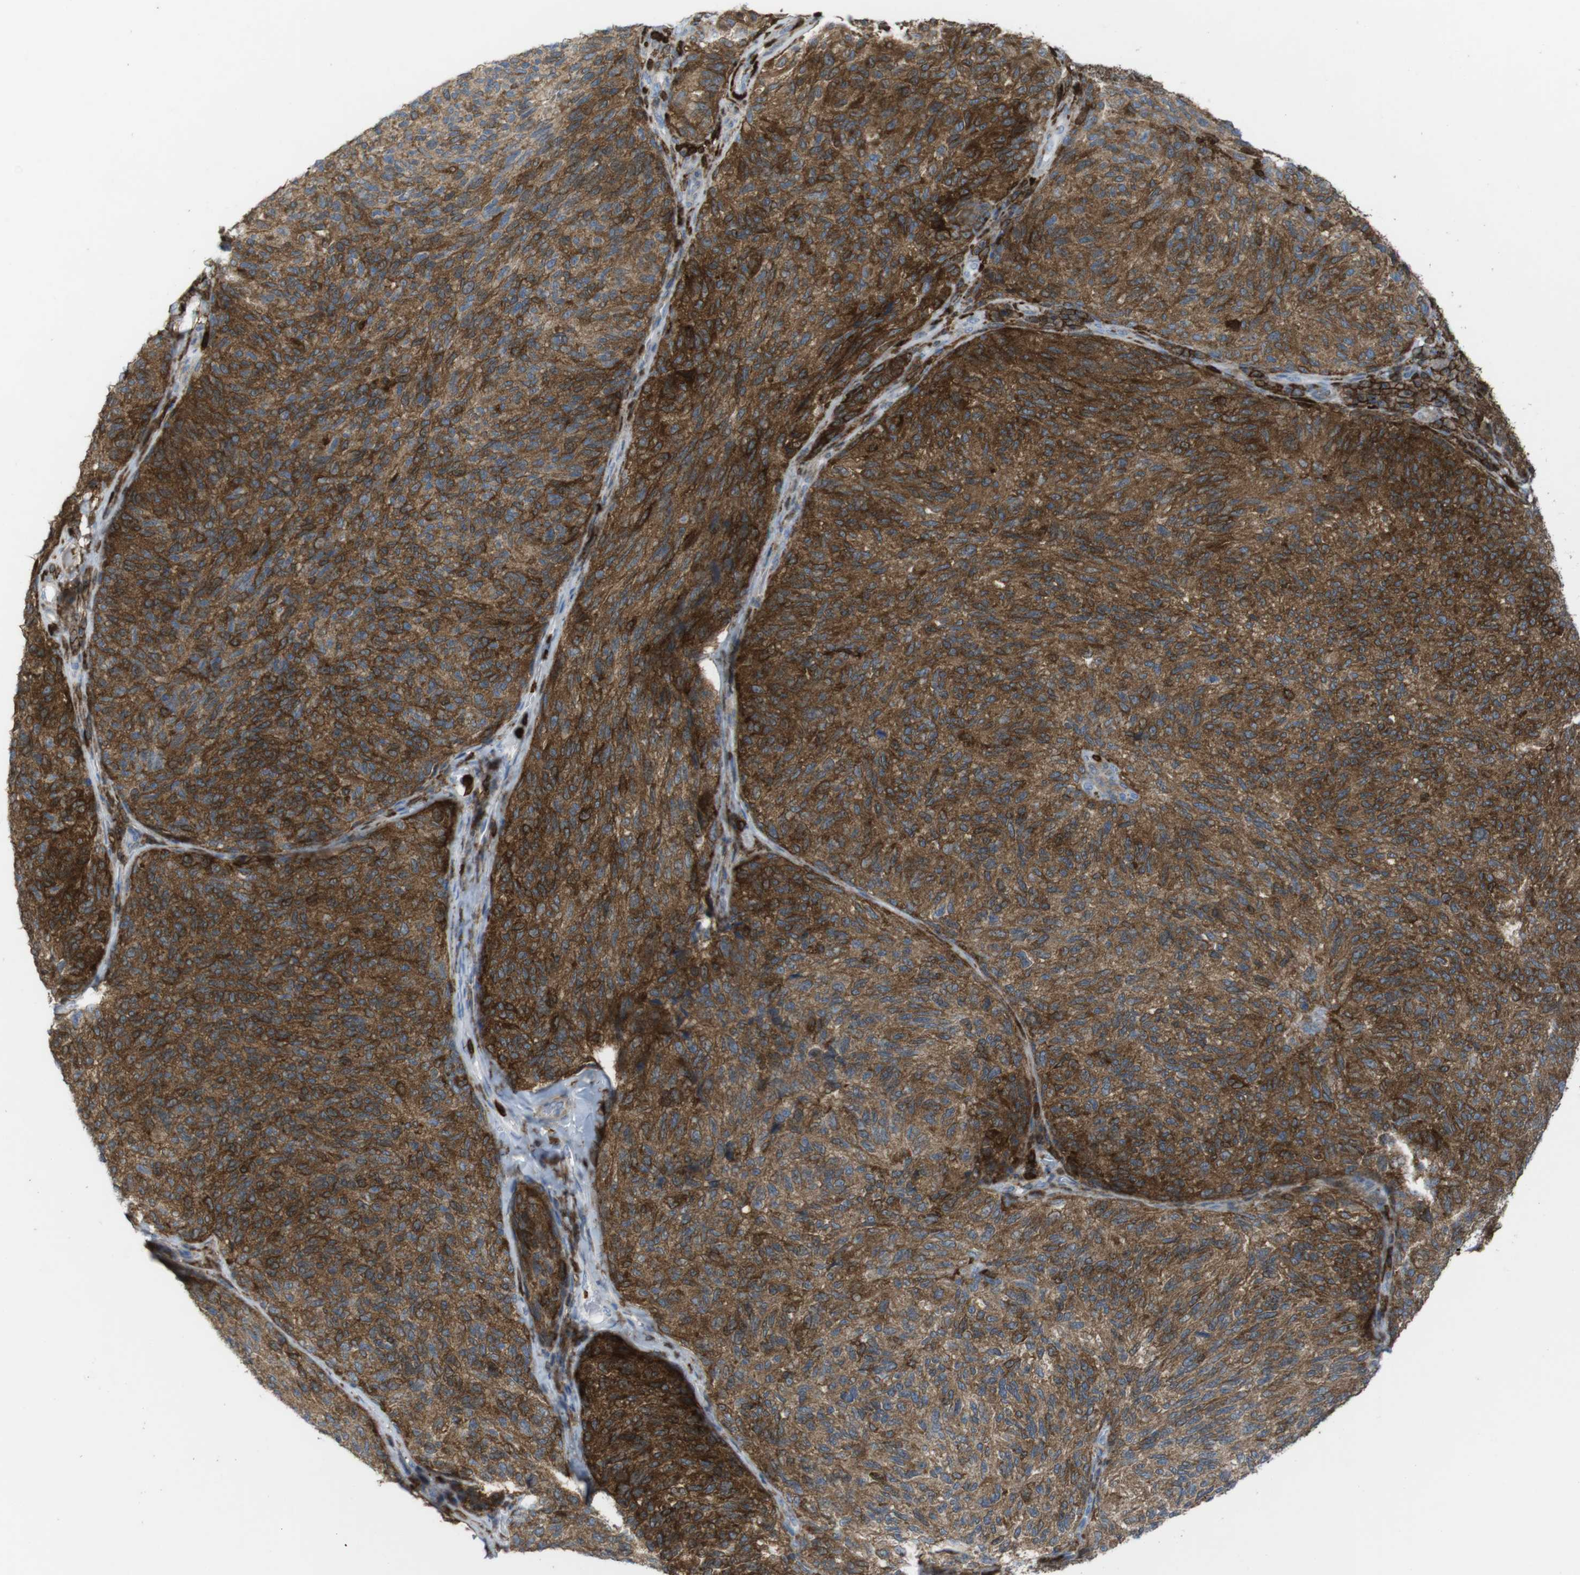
{"staining": {"intensity": "strong", "quantity": ">75%", "location": "cytoplasmic/membranous"}, "tissue": "melanoma", "cell_type": "Tumor cells", "image_type": "cancer", "snomed": [{"axis": "morphology", "description": "Malignant melanoma, NOS"}, {"axis": "topography", "description": "Skin"}], "caption": "Immunohistochemistry (IHC) of human melanoma shows high levels of strong cytoplasmic/membranous staining in approximately >75% of tumor cells.", "gene": "PRKCD", "patient": {"sex": "female", "age": 73}}